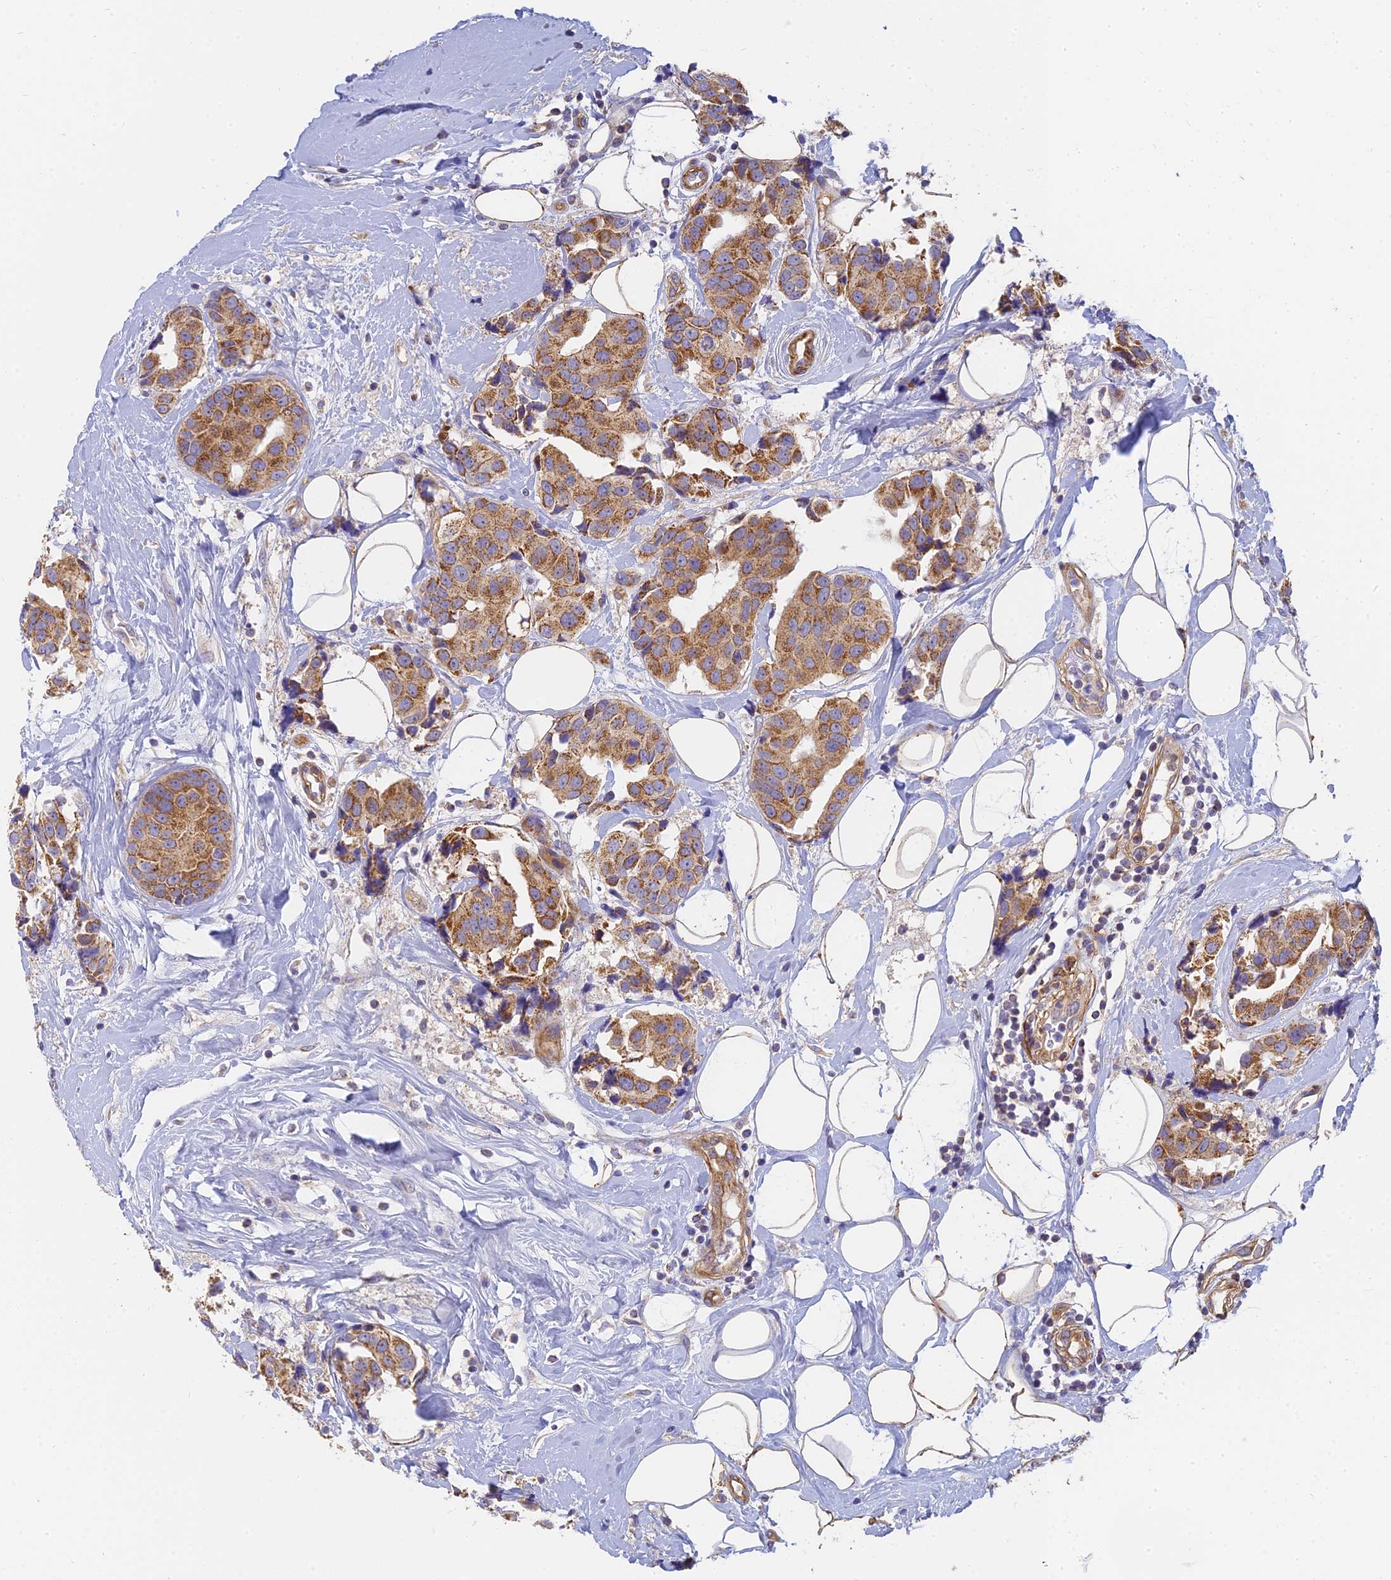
{"staining": {"intensity": "moderate", "quantity": ">75%", "location": "cytoplasmic/membranous"}, "tissue": "breast cancer", "cell_type": "Tumor cells", "image_type": "cancer", "snomed": [{"axis": "morphology", "description": "Normal tissue, NOS"}, {"axis": "morphology", "description": "Duct carcinoma"}, {"axis": "topography", "description": "Breast"}], "caption": "DAB (3,3'-diaminobenzidine) immunohistochemical staining of human breast invasive ductal carcinoma displays moderate cytoplasmic/membranous protein staining in about >75% of tumor cells.", "gene": "MRPL15", "patient": {"sex": "female", "age": 39}}